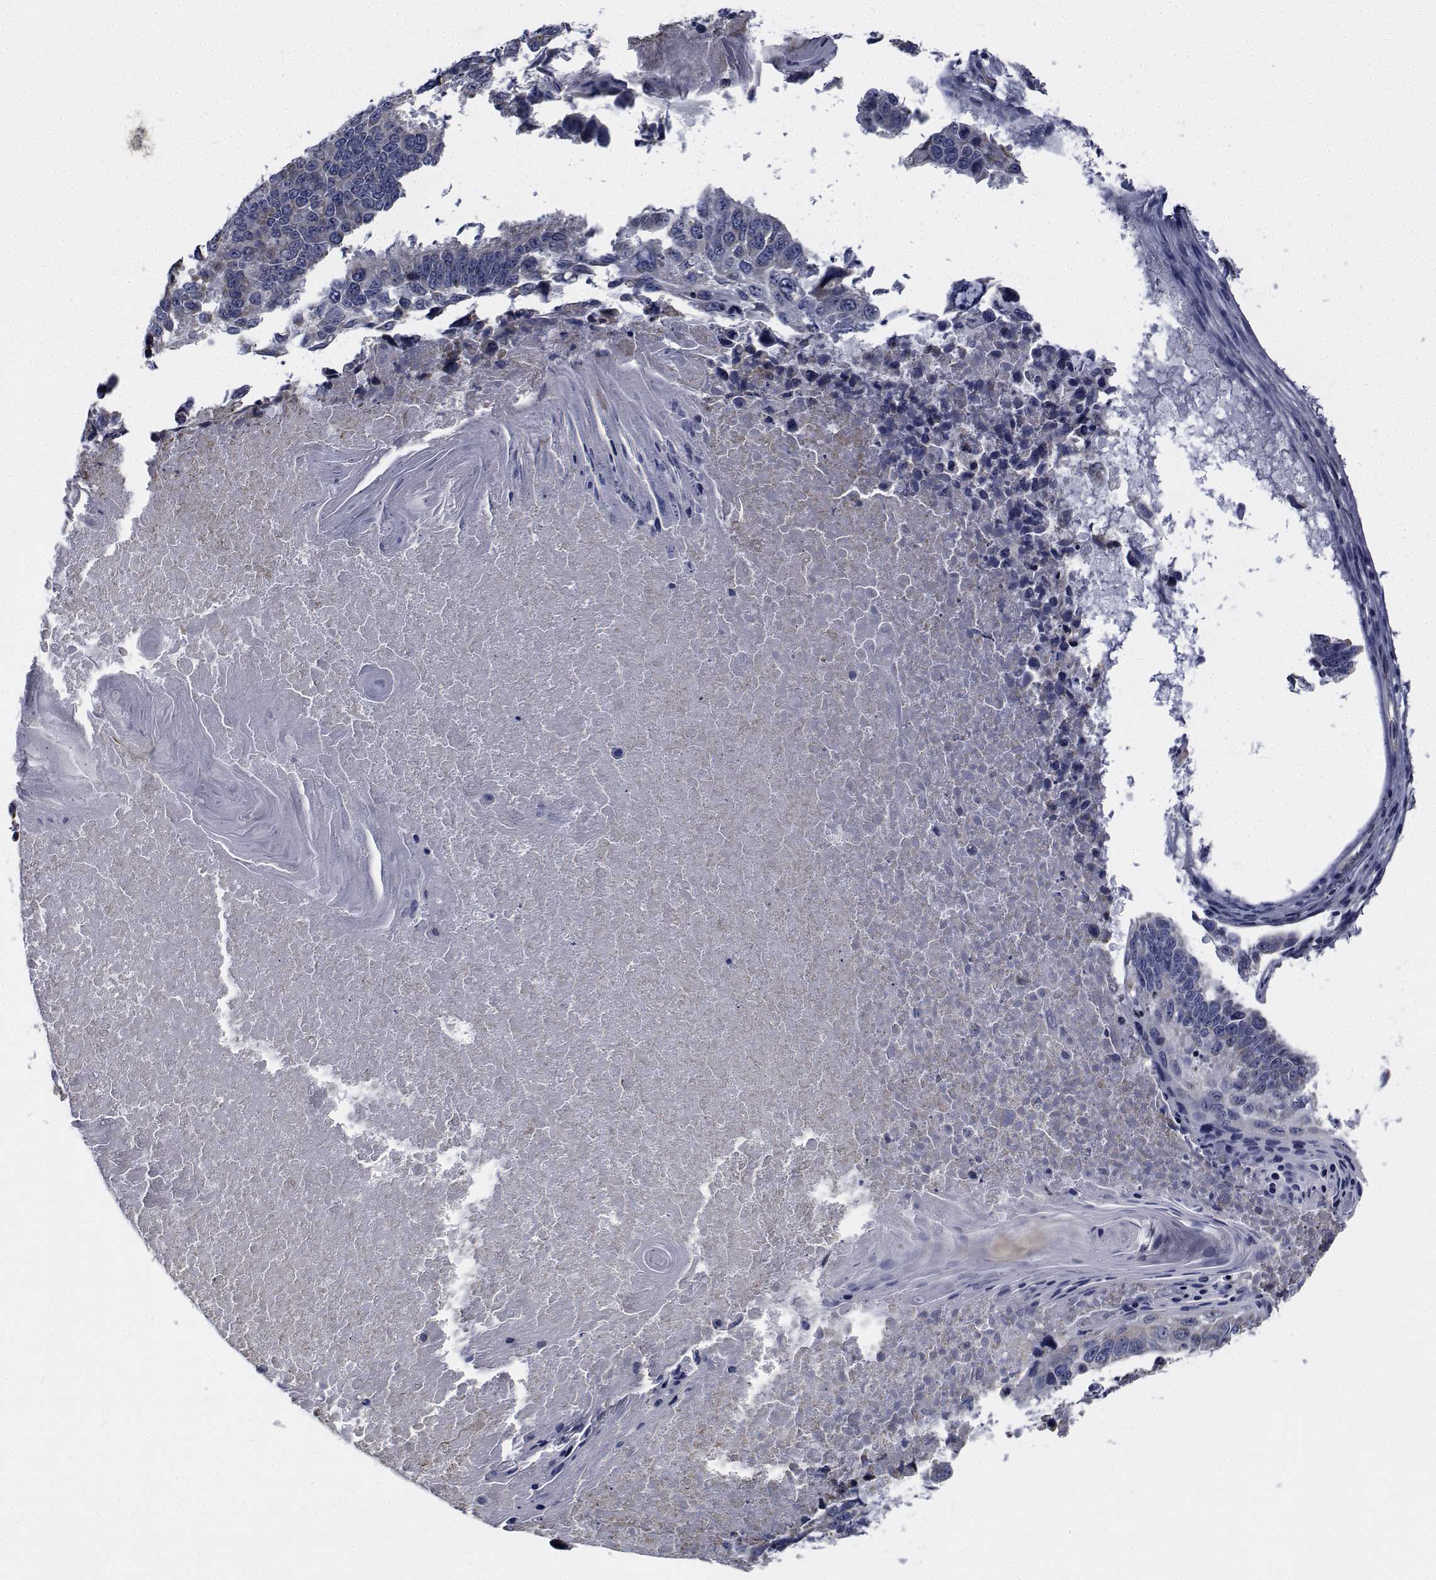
{"staining": {"intensity": "negative", "quantity": "none", "location": "none"}, "tissue": "lung cancer", "cell_type": "Tumor cells", "image_type": "cancer", "snomed": [{"axis": "morphology", "description": "Squamous cell carcinoma, NOS"}, {"axis": "topography", "description": "Lung"}], "caption": "IHC of squamous cell carcinoma (lung) exhibits no staining in tumor cells.", "gene": "TTBK1", "patient": {"sex": "male", "age": 73}}